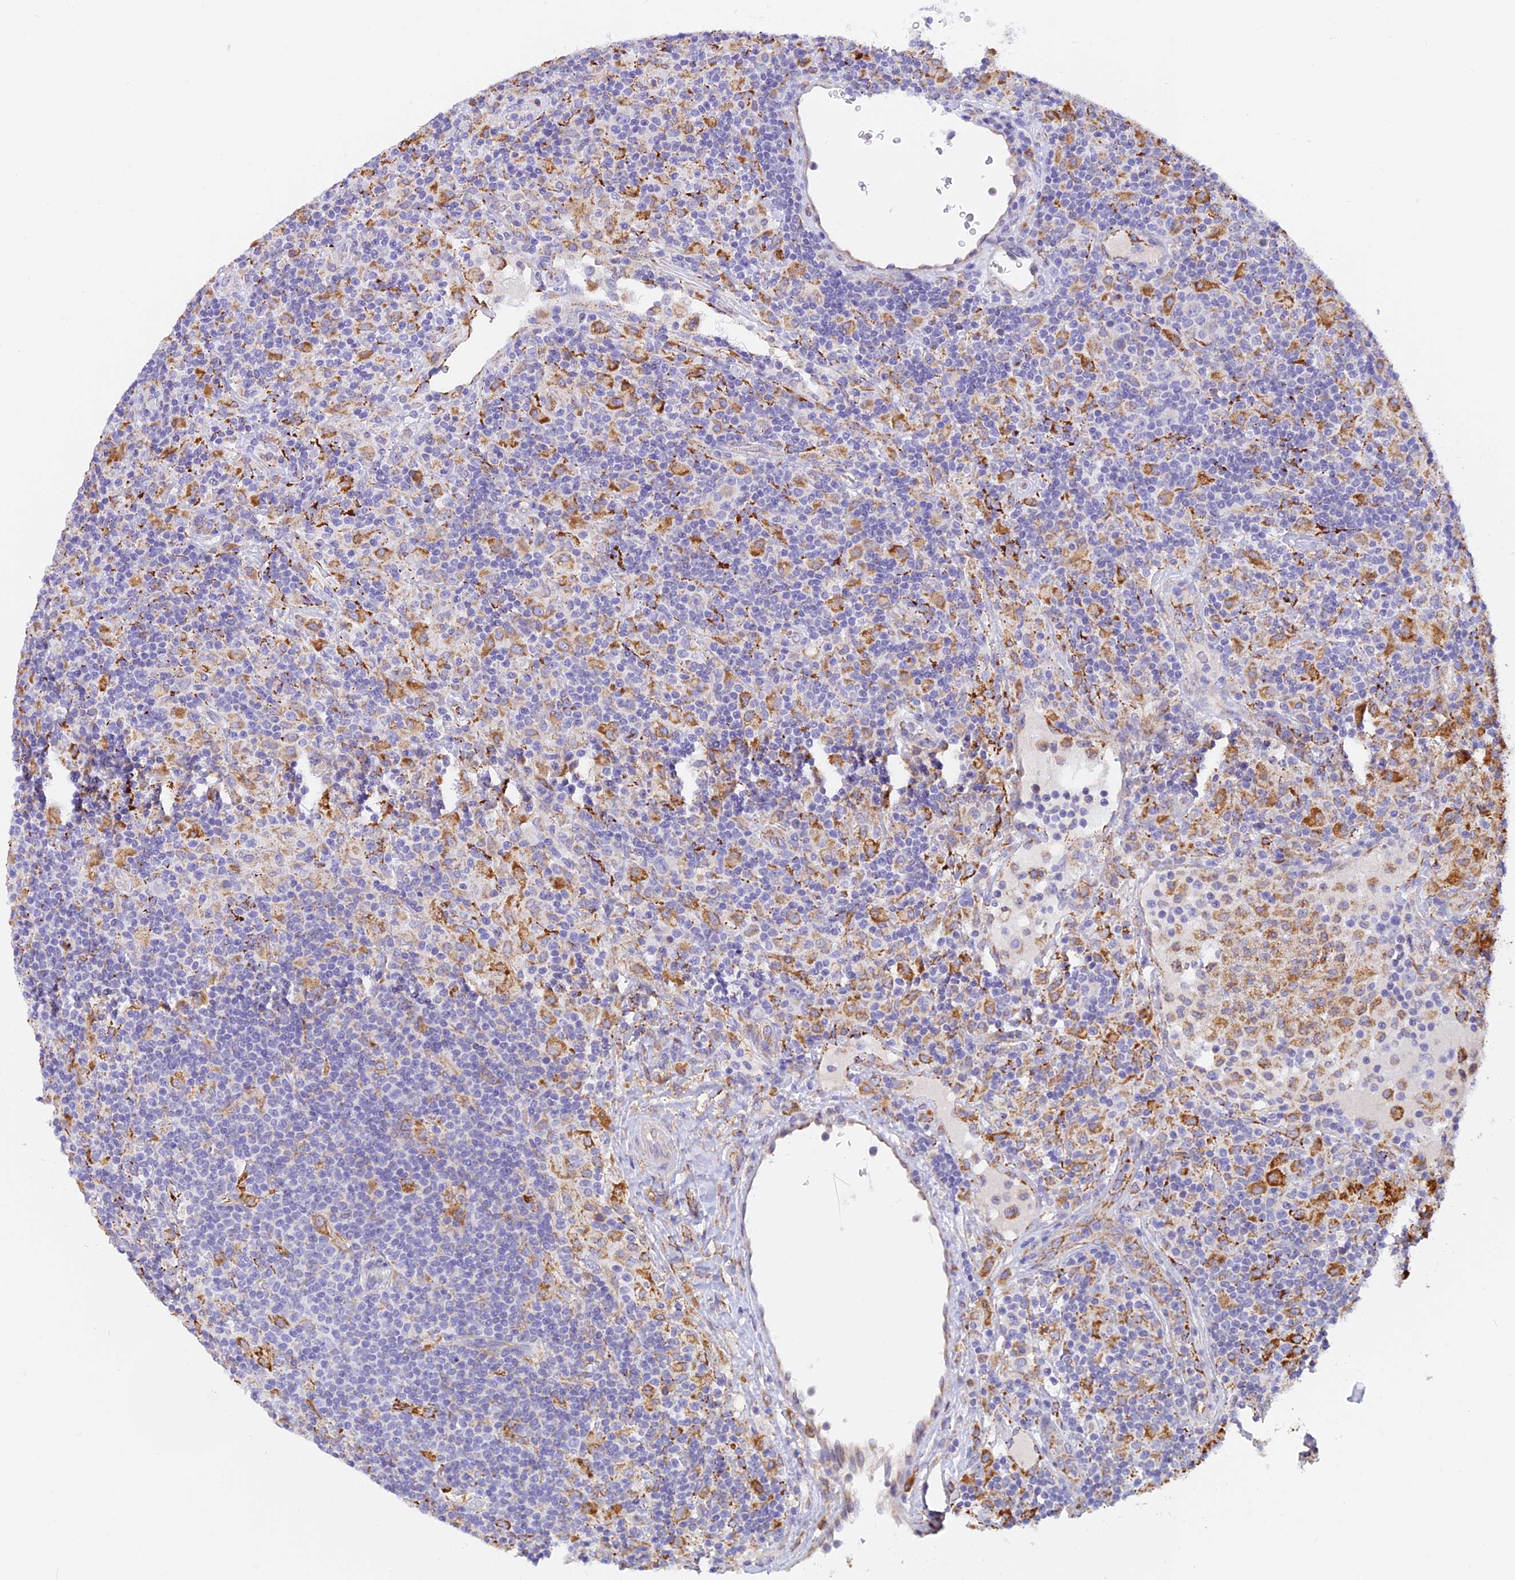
{"staining": {"intensity": "negative", "quantity": "none", "location": "none"}, "tissue": "lymphoma", "cell_type": "Tumor cells", "image_type": "cancer", "snomed": [{"axis": "morphology", "description": "Hodgkin's disease, NOS"}, {"axis": "topography", "description": "Lymph node"}], "caption": "A micrograph of human Hodgkin's disease is negative for staining in tumor cells.", "gene": "VKORC1", "patient": {"sex": "male", "age": 70}}